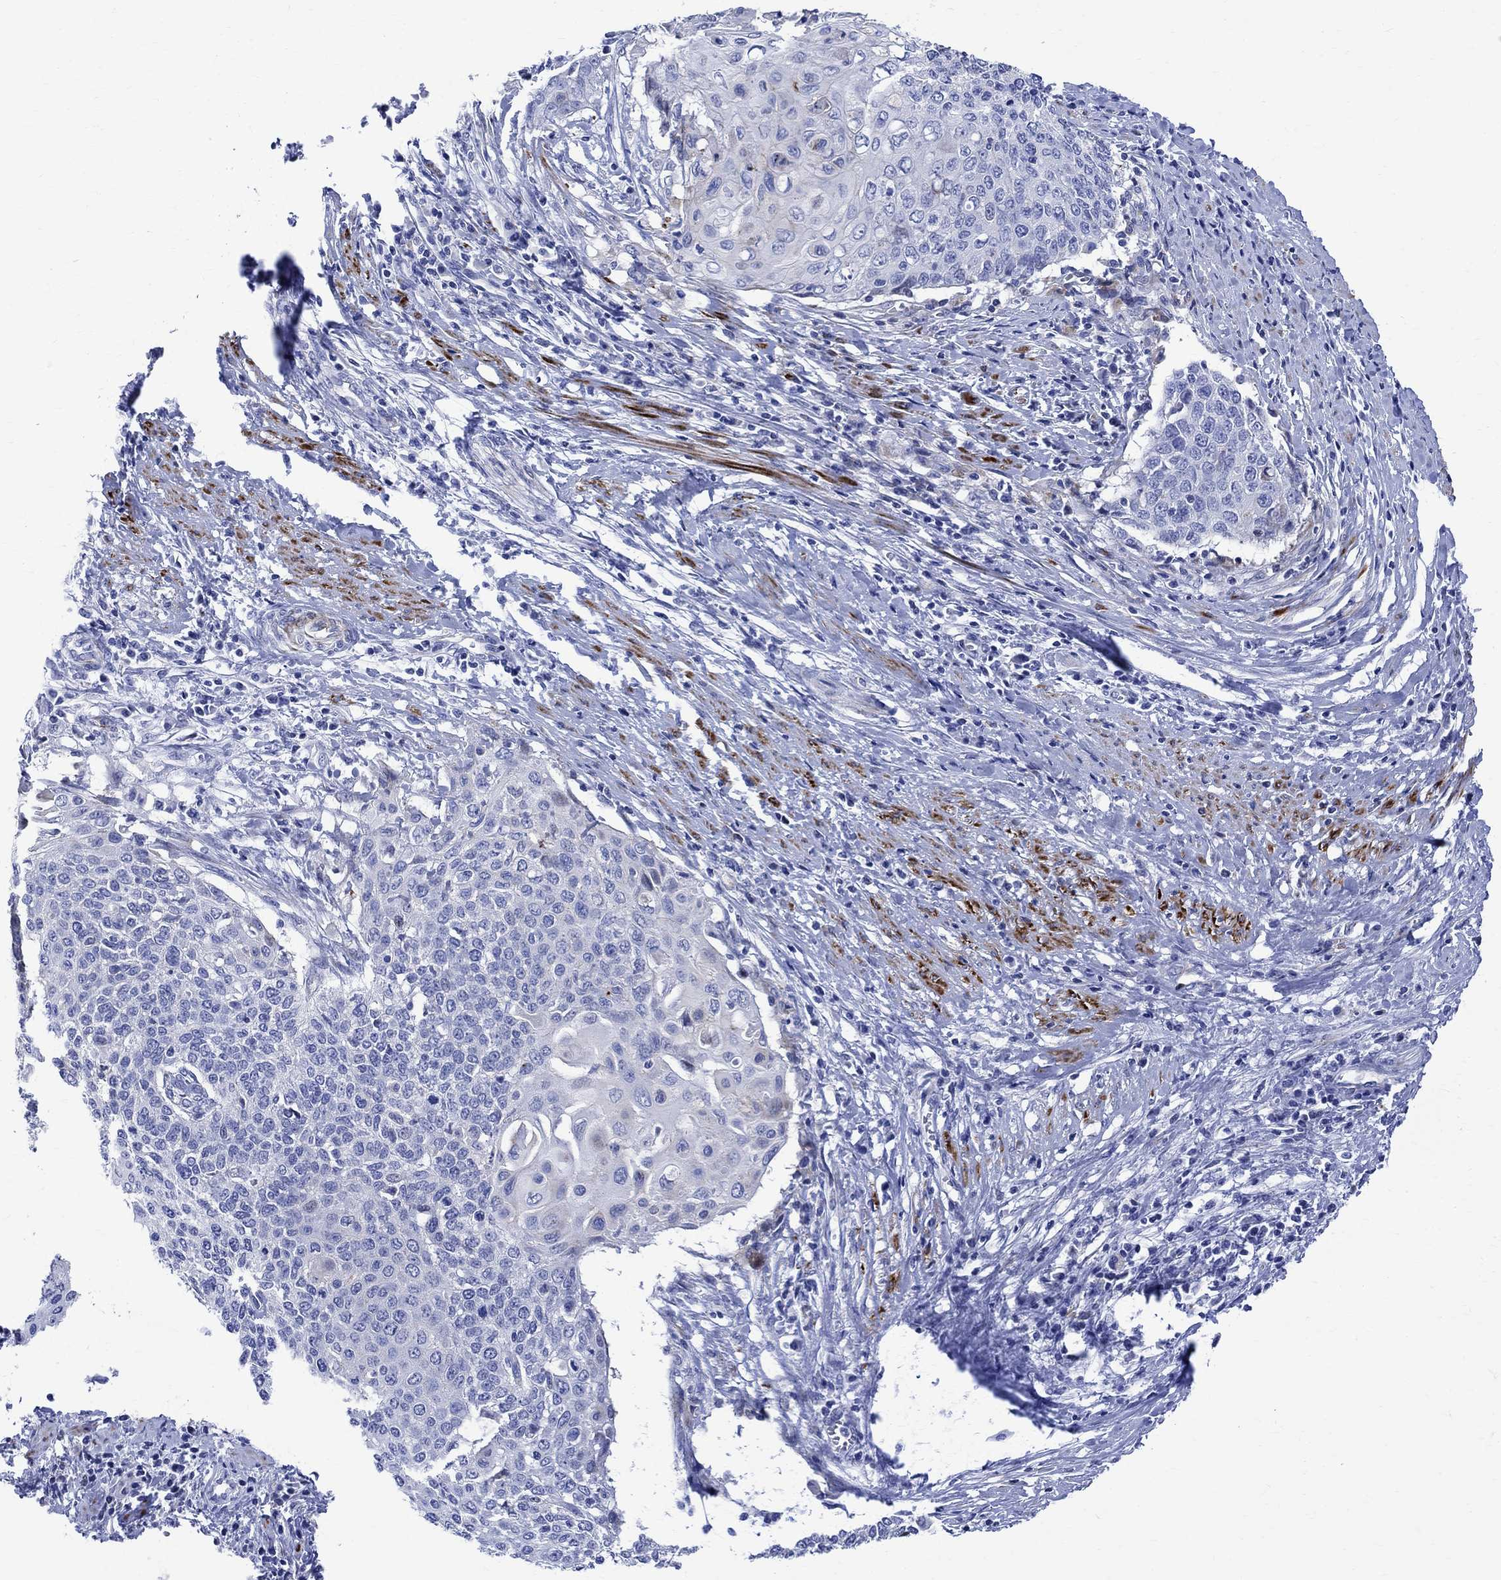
{"staining": {"intensity": "negative", "quantity": "none", "location": "none"}, "tissue": "cervical cancer", "cell_type": "Tumor cells", "image_type": "cancer", "snomed": [{"axis": "morphology", "description": "Squamous cell carcinoma, NOS"}, {"axis": "topography", "description": "Cervix"}], "caption": "The image shows no staining of tumor cells in cervical cancer. The staining is performed using DAB brown chromogen with nuclei counter-stained in using hematoxylin.", "gene": "PARVB", "patient": {"sex": "female", "age": 39}}